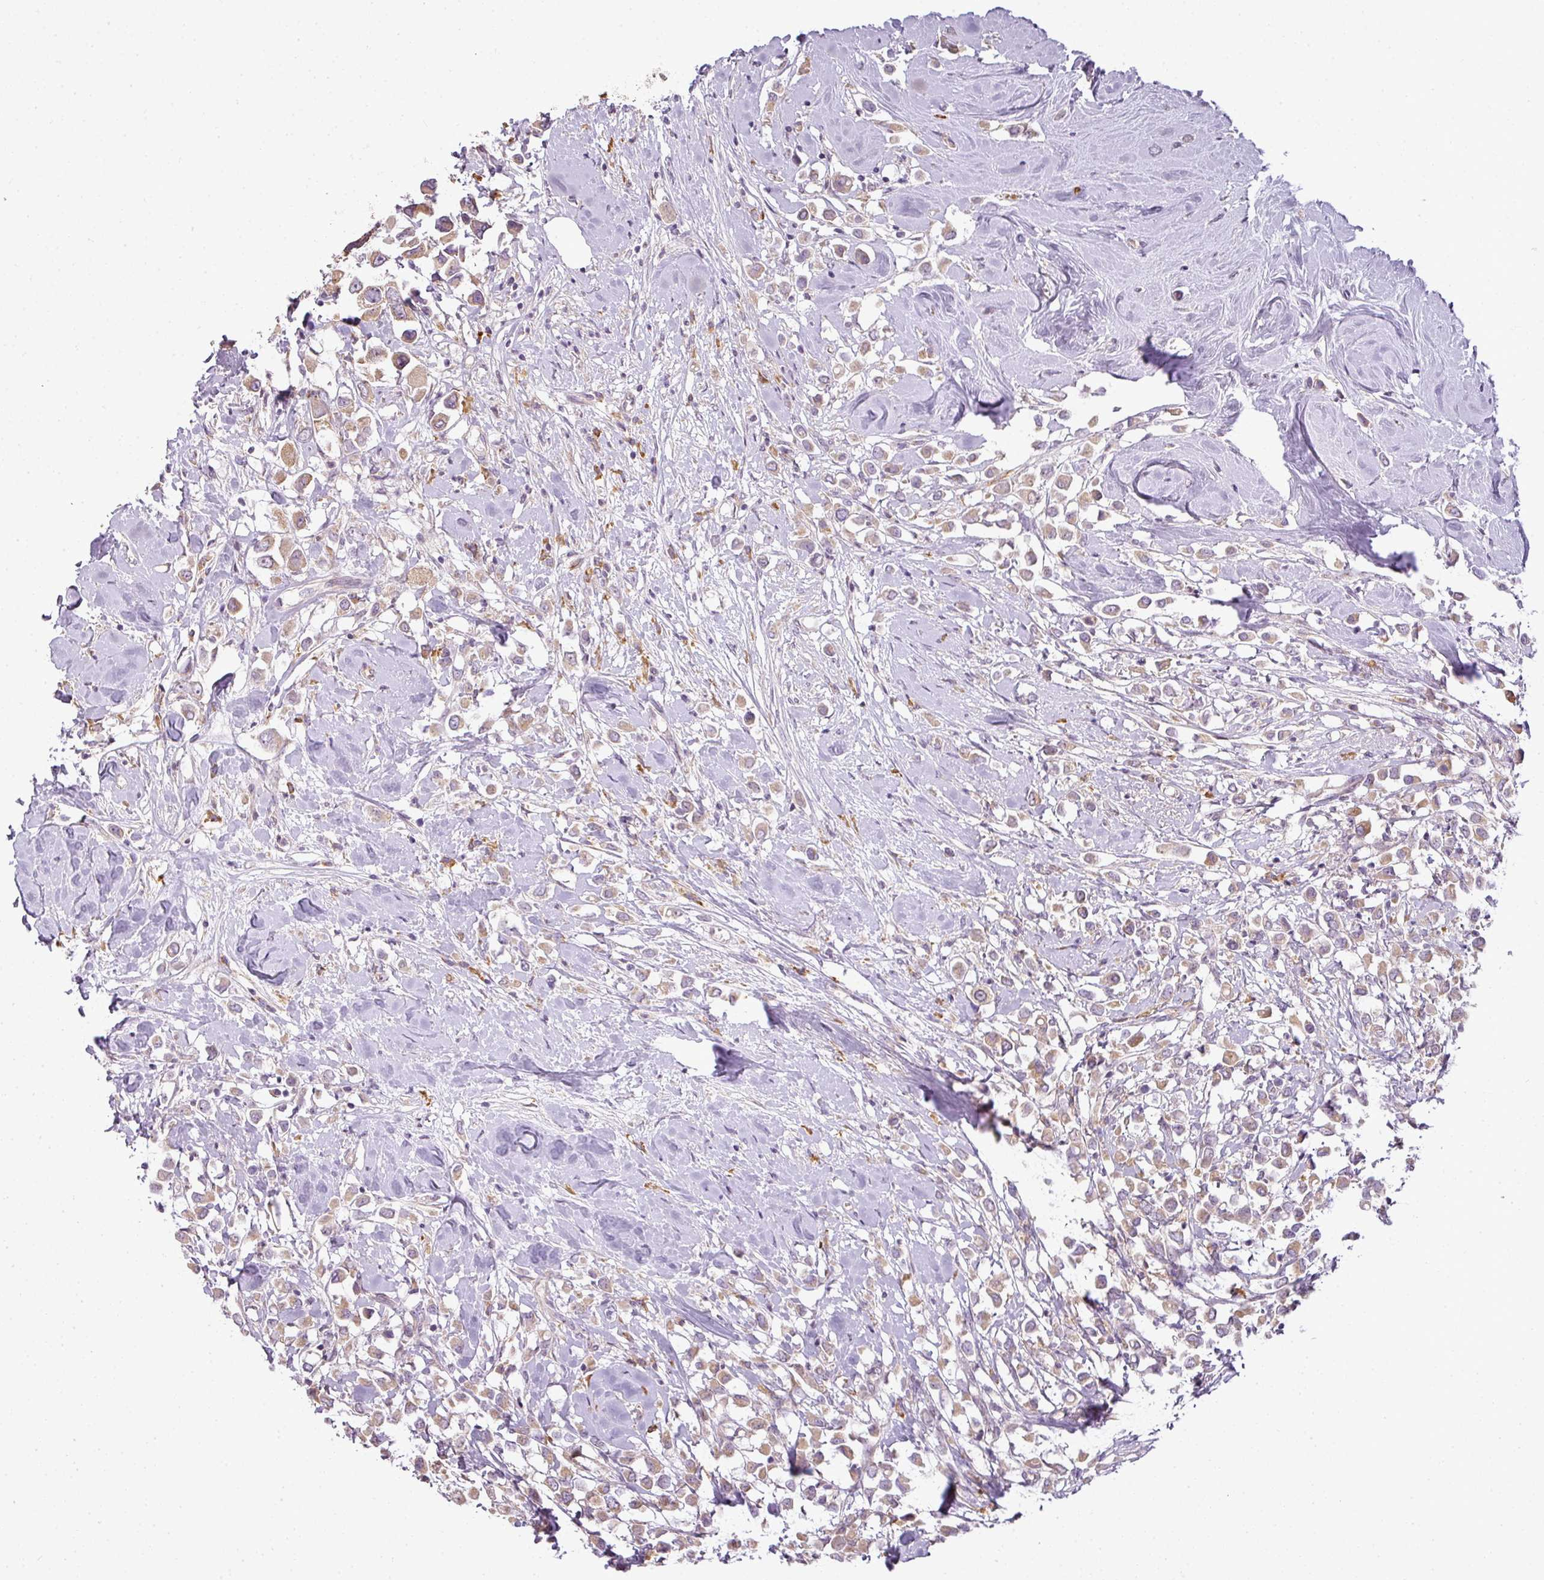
{"staining": {"intensity": "moderate", "quantity": ">75%", "location": "cytoplasmic/membranous"}, "tissue": "breast cancer", "cell_type": "Tumor cells", "image_type": "cancer", "snomed": [{"axis": "morphology", "description": "Duct carcinoma"}, {"axis": "topography", "description": "Breast"}], "caption": "Breast cancer (intraductal carcinoma) stained for a protein (brown) displays moderate cytoplasmic/membranous positive expression in about >75% of tumor cells.", "gene": "LY75", "patient": {"sex": "female", "age": 61}}